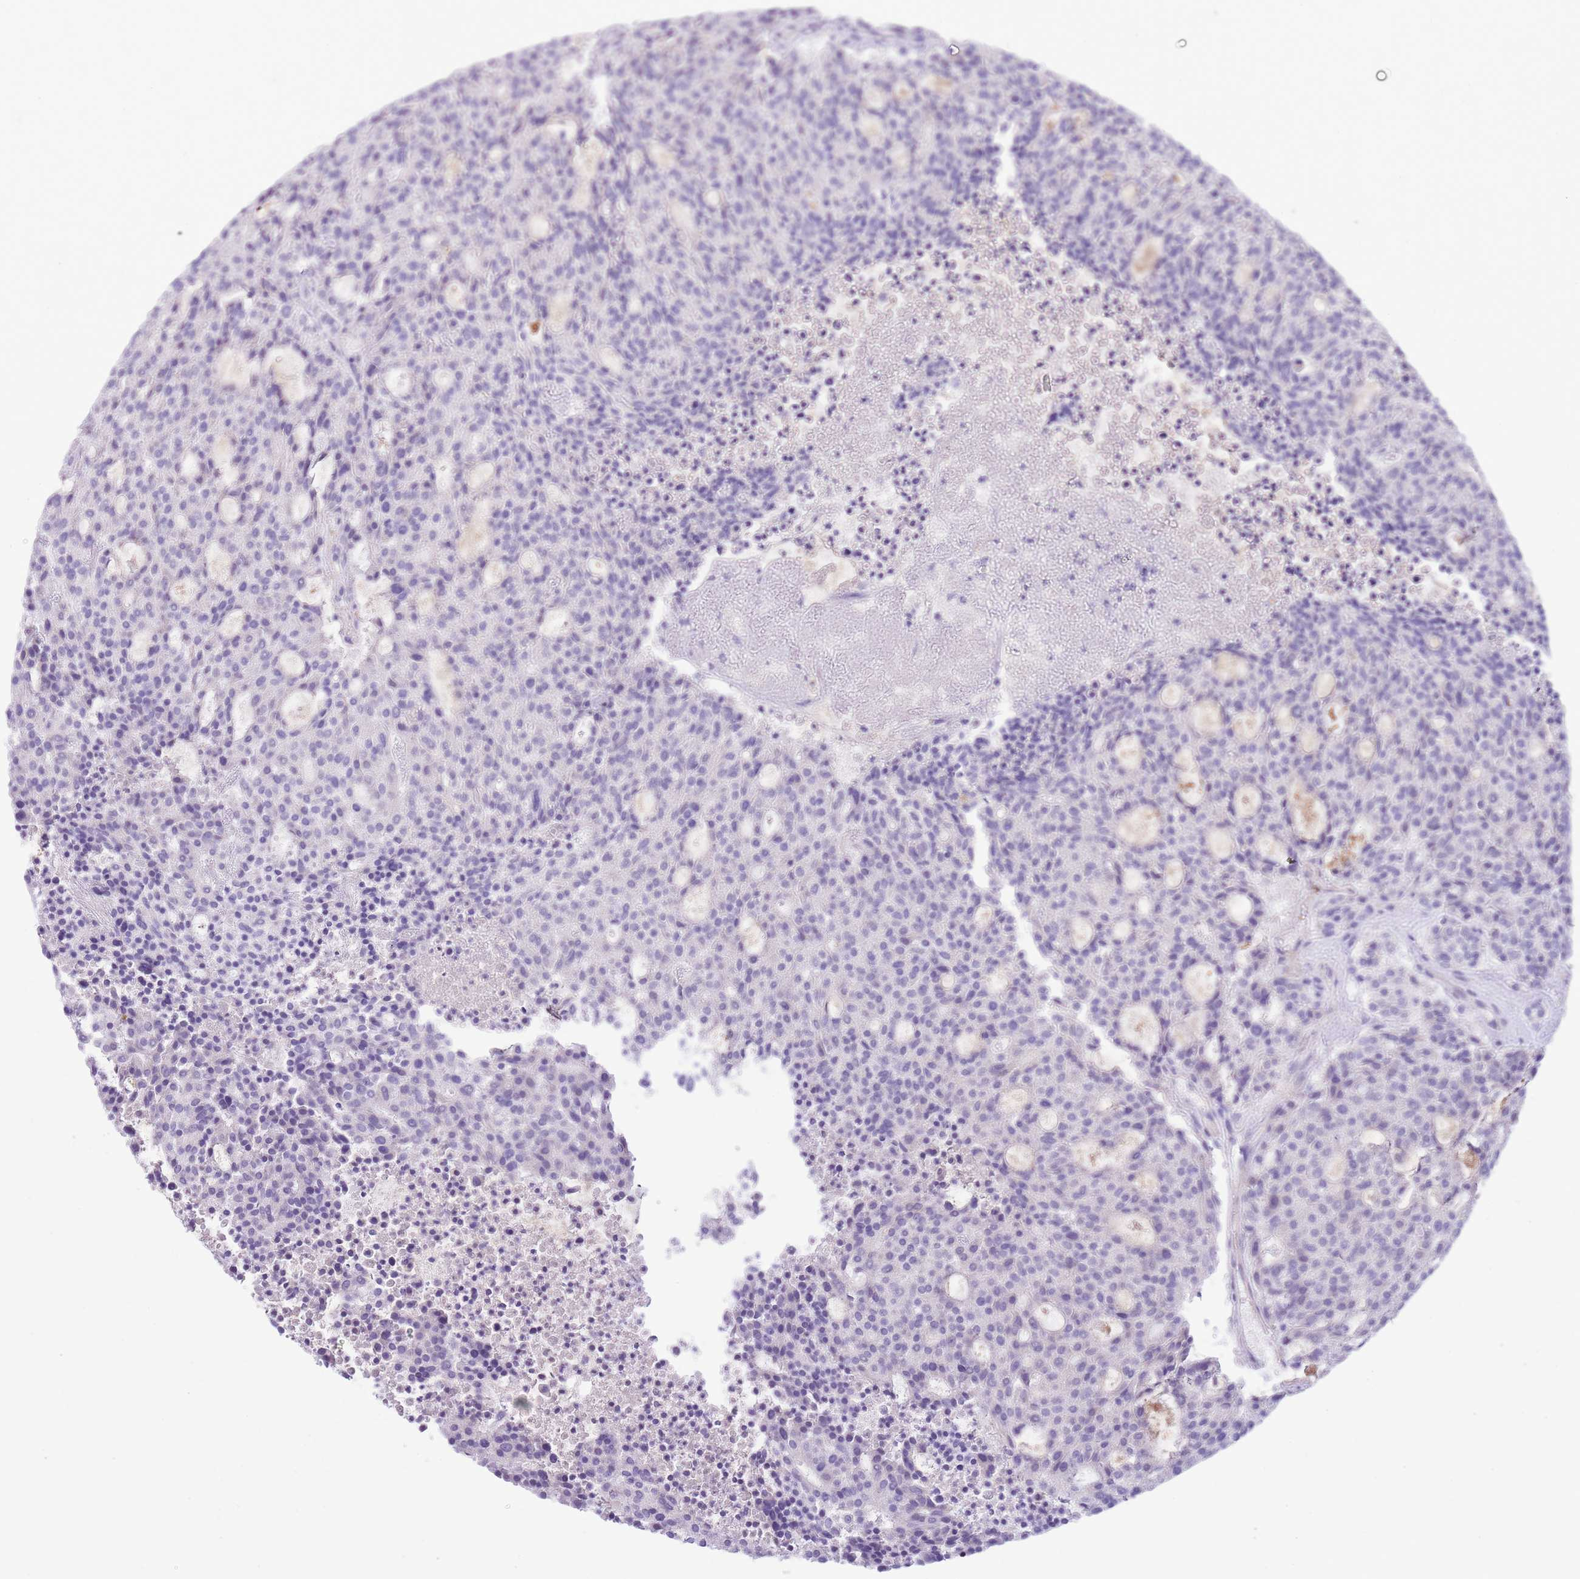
{"staining": {"intensity": "negative", "quantity": "none", "location": "none"}, "tissue": "carcinoid", "cell_type": "Tumor cells", "image_type": "cancer", "snomed": [{"axis": "morphology", "description": "Carcinoid, malignant, NOS"}, {"axis": "topography", "description": "Pancreas"}], "caption": "Protein analysis of carcinoid exhibits no significant positivity in tumor cells.", "gene": "OR6M1", "patient": {"sex": "female", "age": 54}}